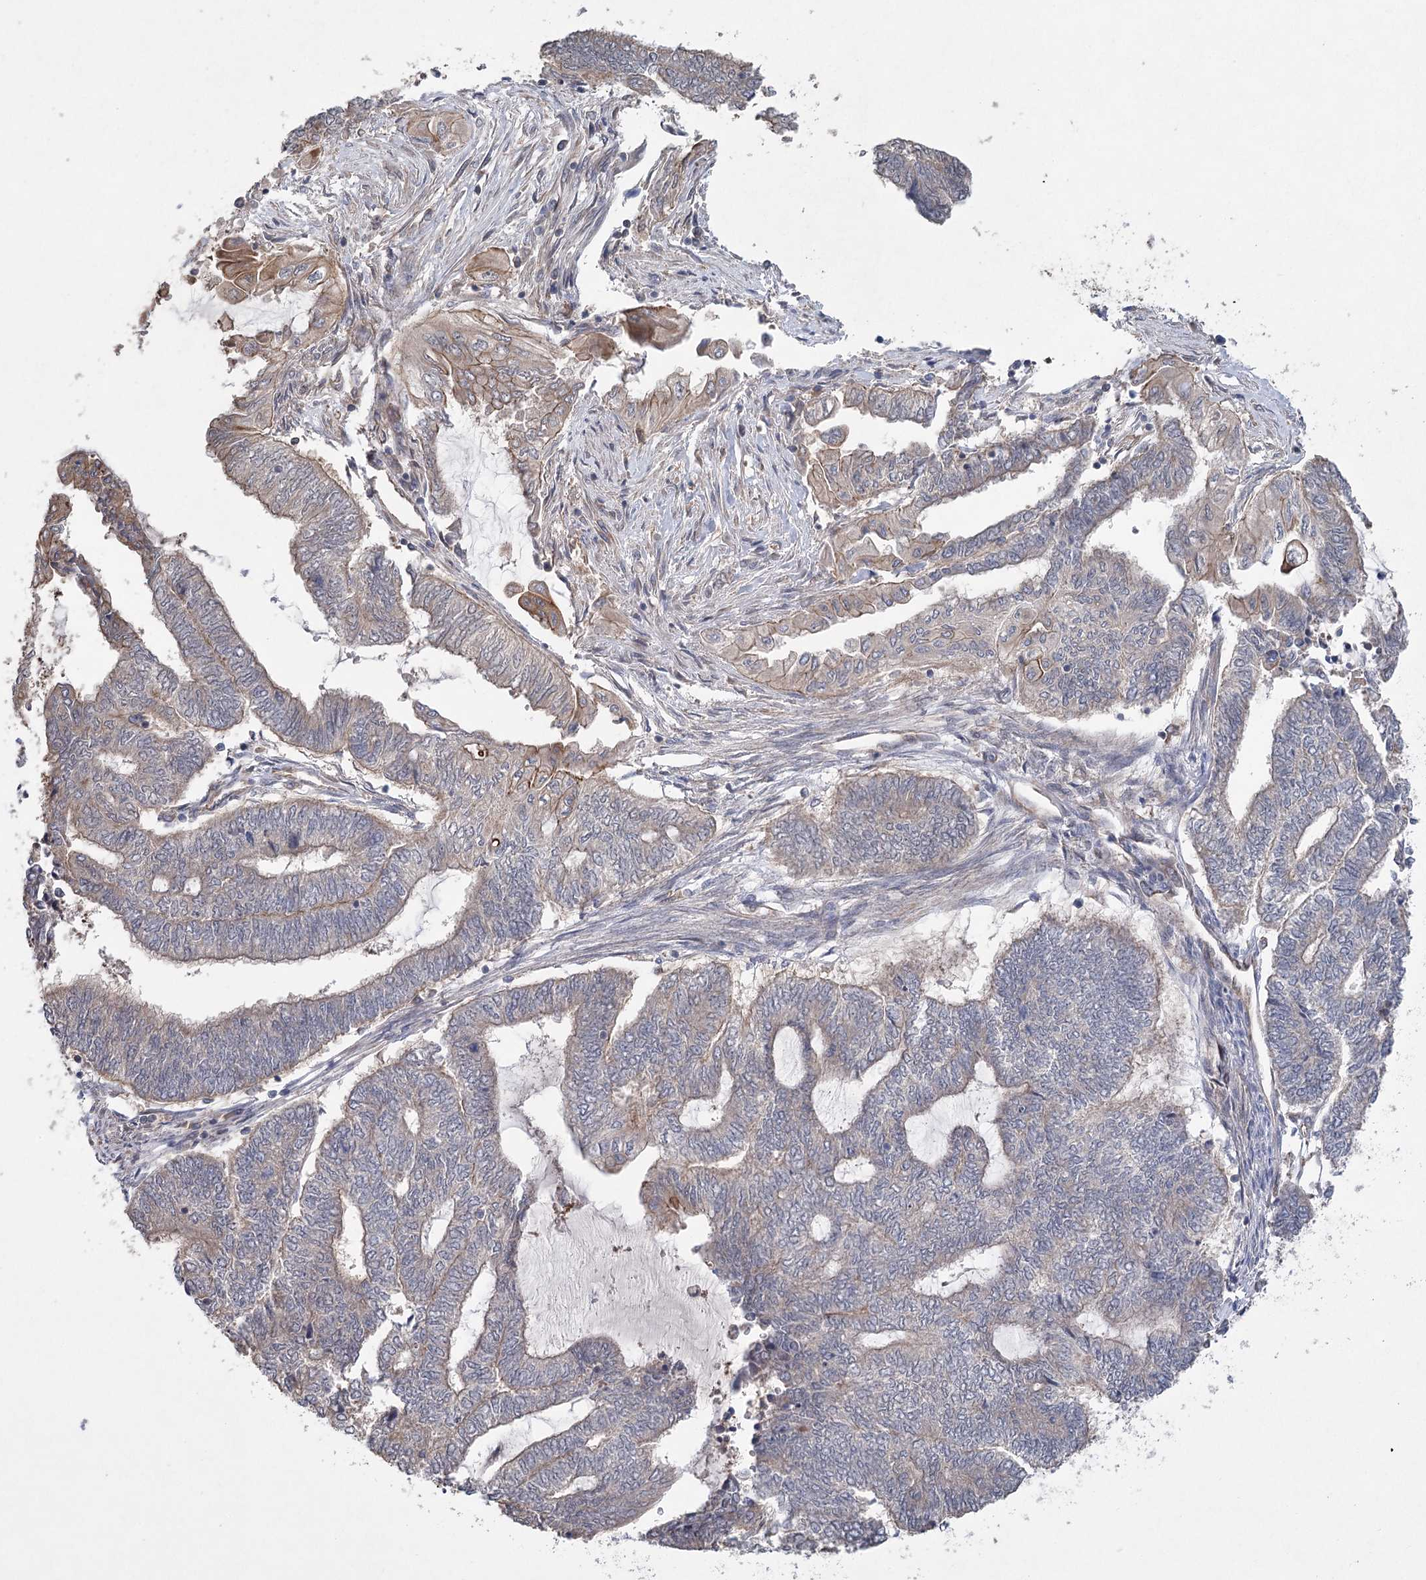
{"staining": {"intensity": "moderate", "quantity": "<25%", "location": "cytoplasmic/membranous"}, "tissue": "endometrial cancer", "cell_type": "Tumor cells", "image_type": "cancer", "snomed": [{"axis": "morphology", "description": "Adenocarcinoma, NOS"}, {"axis": "topography", "description": "Uterus"}, {"axis": "topography", "description": "Endometrium"}], "caption": "Immunohistochemistry (IHC) of endometrial adenocarcinoma exhibits low levels of moderate cytoplasmic/membranous staining in about <25% of tumor cells.", "gene": "RWDD4", "patient": {"sex": "female", "age": 70}}